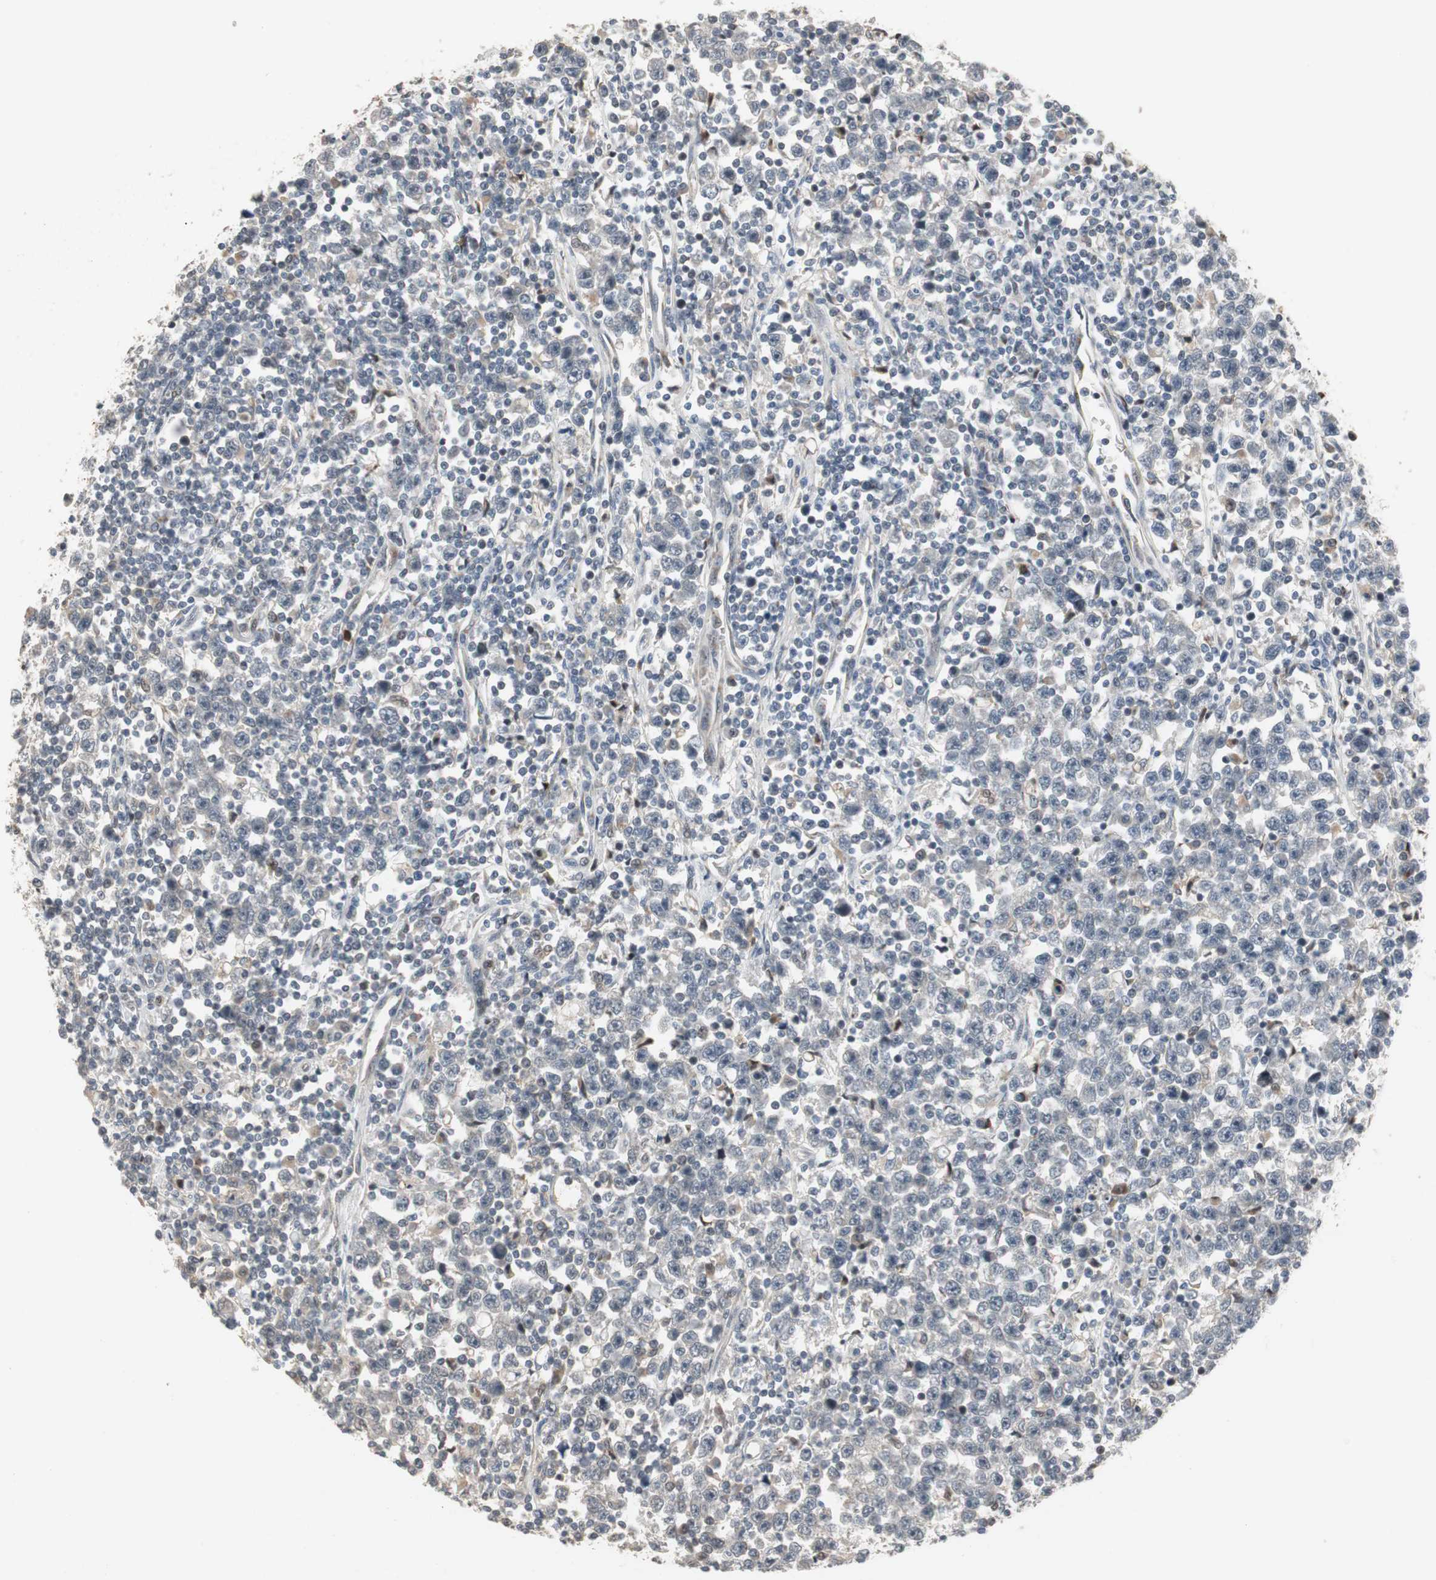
{"staining": {"intensity": "weak", "quantity": "<25%", "location": "cytoplasmic/membranous"}, "tissue": "testis cancer", "cell_type": "Tumor cells", "image_type": "cancer", "snomed": [{"axis": "morphology", "description": "Seminoma, NOS"}, {"axis": "topography", "description": "Testis"}], "caption": "Histopathology image shows no significant protein positivity in tumor cells of testis cancer (seminoma). (DAB immunohistochemistry visualized using brightfield microscopy, high magnification).", "gene": "SNX4", "patient": {"sex": "male", "age": 43}}